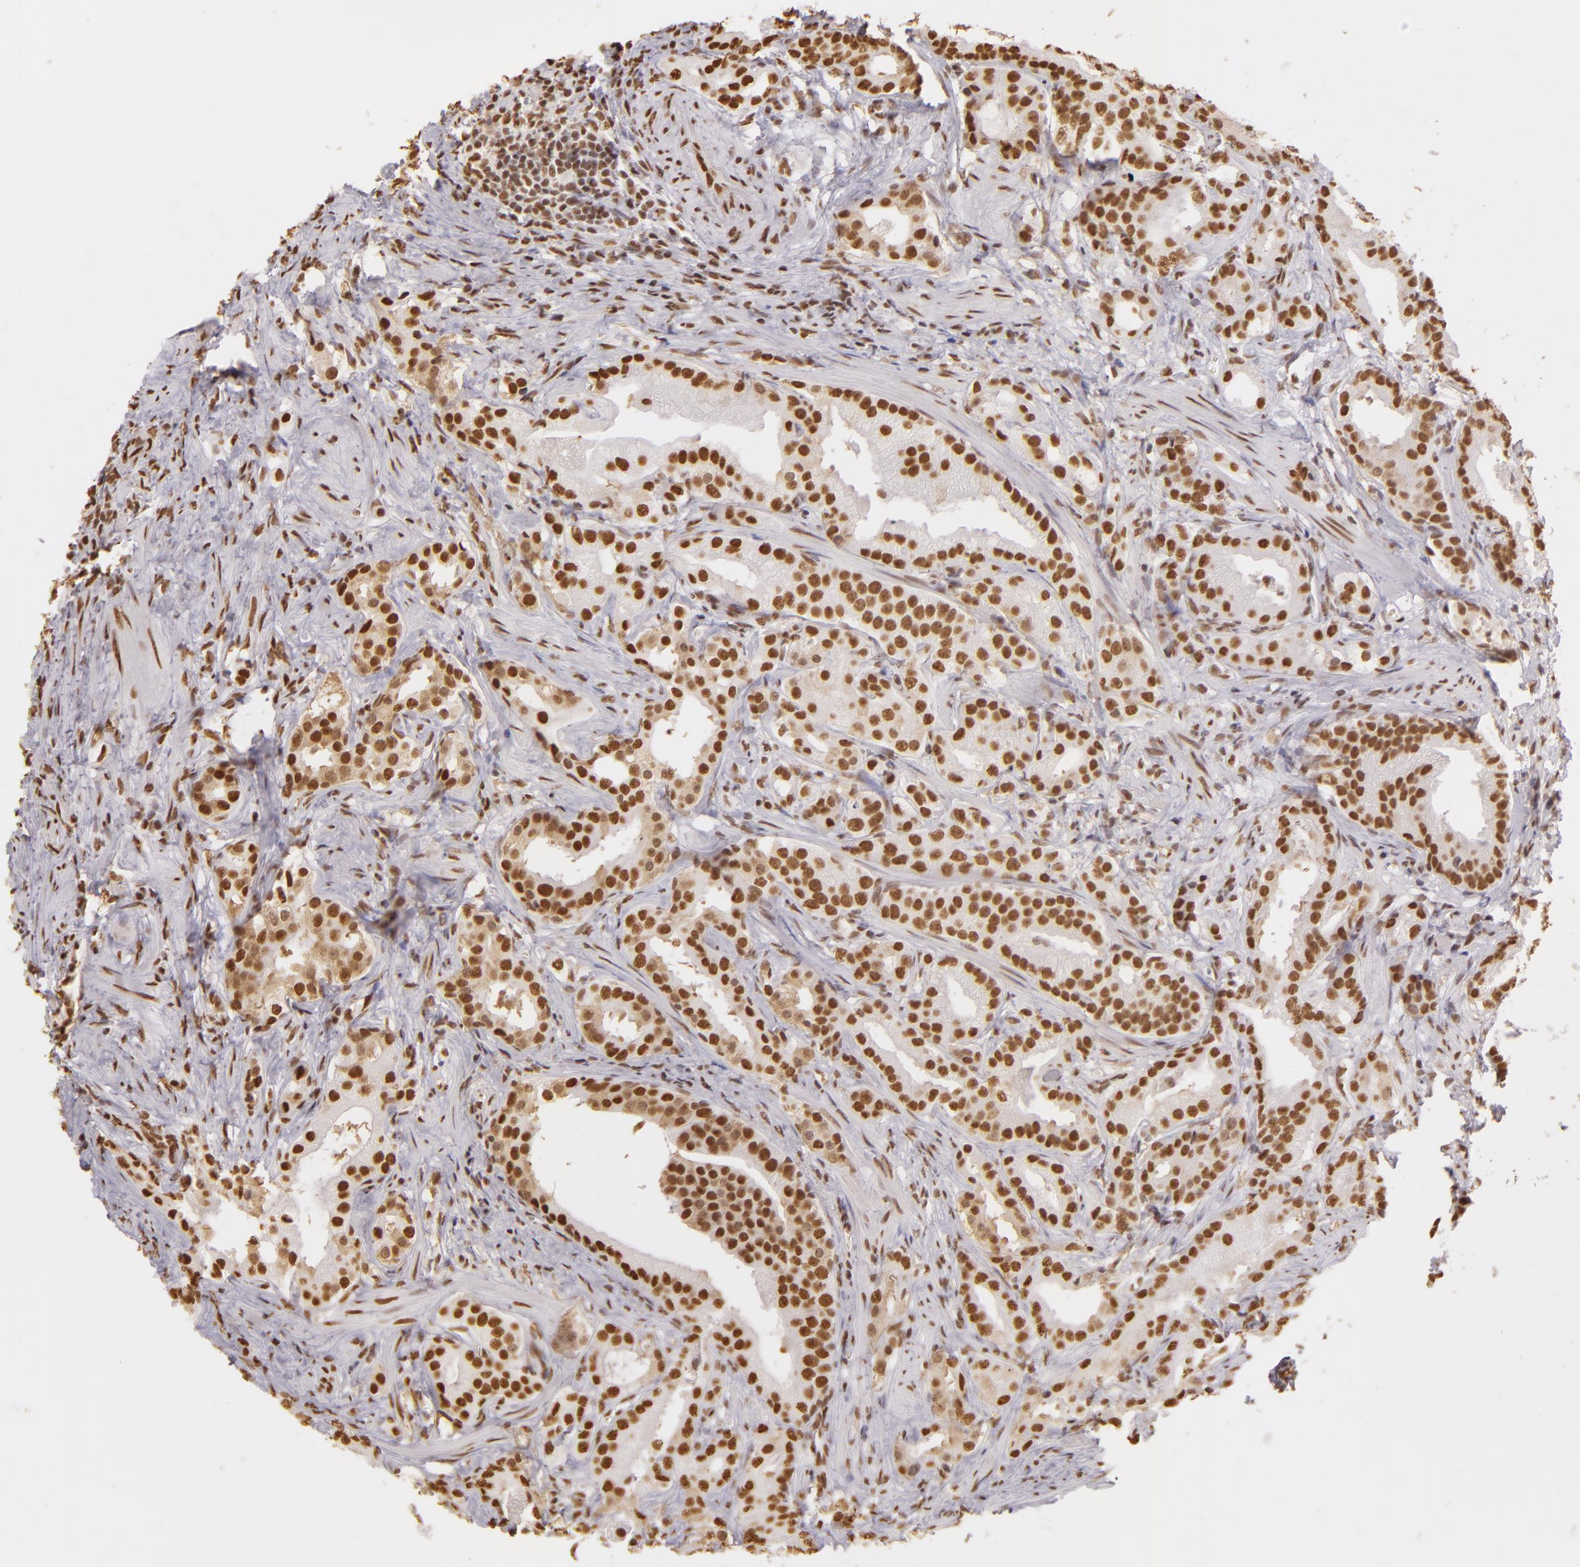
{"staining": {"intensity": "strong", "quantity": ">75%", "location": "nuclear"}, "tissue": "prostate cancer", "cell_type": "Tumor cells", "image_type": "cancer", "snomed": [{"axis": "morphology", "description": "Adenocarcinoma, Low grade"}, {"axis": "topography", "description": "Prostate"}], "caption": "Prostate cancer stained for a protein (brown) displays strong nuclear positive expression in approximately >75% of tumor cells.", "gene": "PAPOLA", "patient": {"sex": "male", "age": 59}}